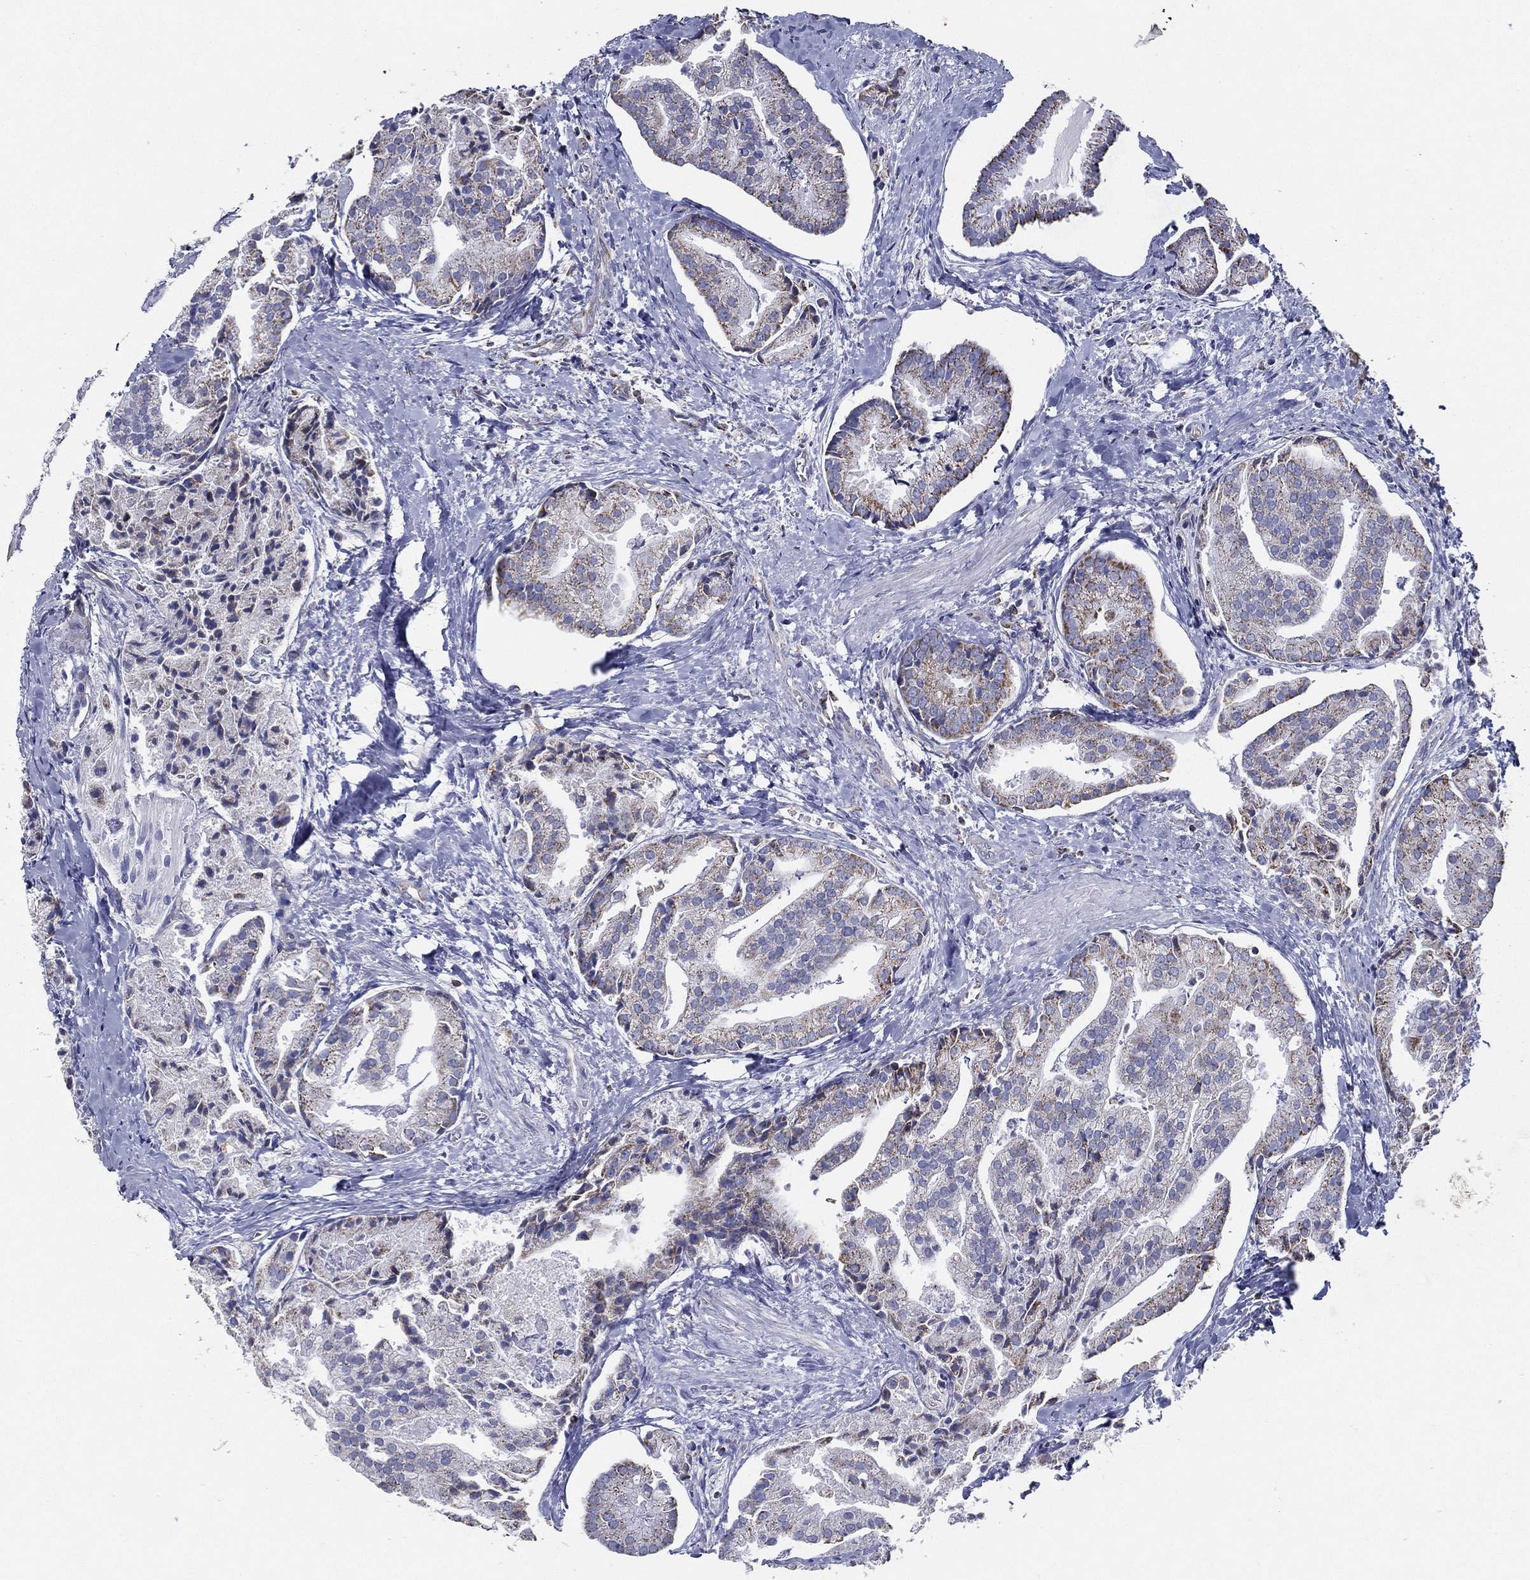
{"staining": {"intensity": "moderate", "quantity": "<25%", "location": "cytoplasmic/membranous"}, "tissue": "prostate cancer", "cell_type": "Tumor cells", "image_type": "cancer", "snomed": [{"axis": "morphology", "description": "Adenocarcinoma, NOS"}, {"axis": "topography", "description": "Prostate and seminal vesicle, NOS"}, {"axis": "topography", "description": "Prostate"}], "caption": "Prostate adenocarcinoma stained with a brown dye shows moderate cytoplasmic/membranous positive expression in approximately <25% of tumor cells.", "gene": "SFXN1", "patient": {"sex": "male", "age": 44}}